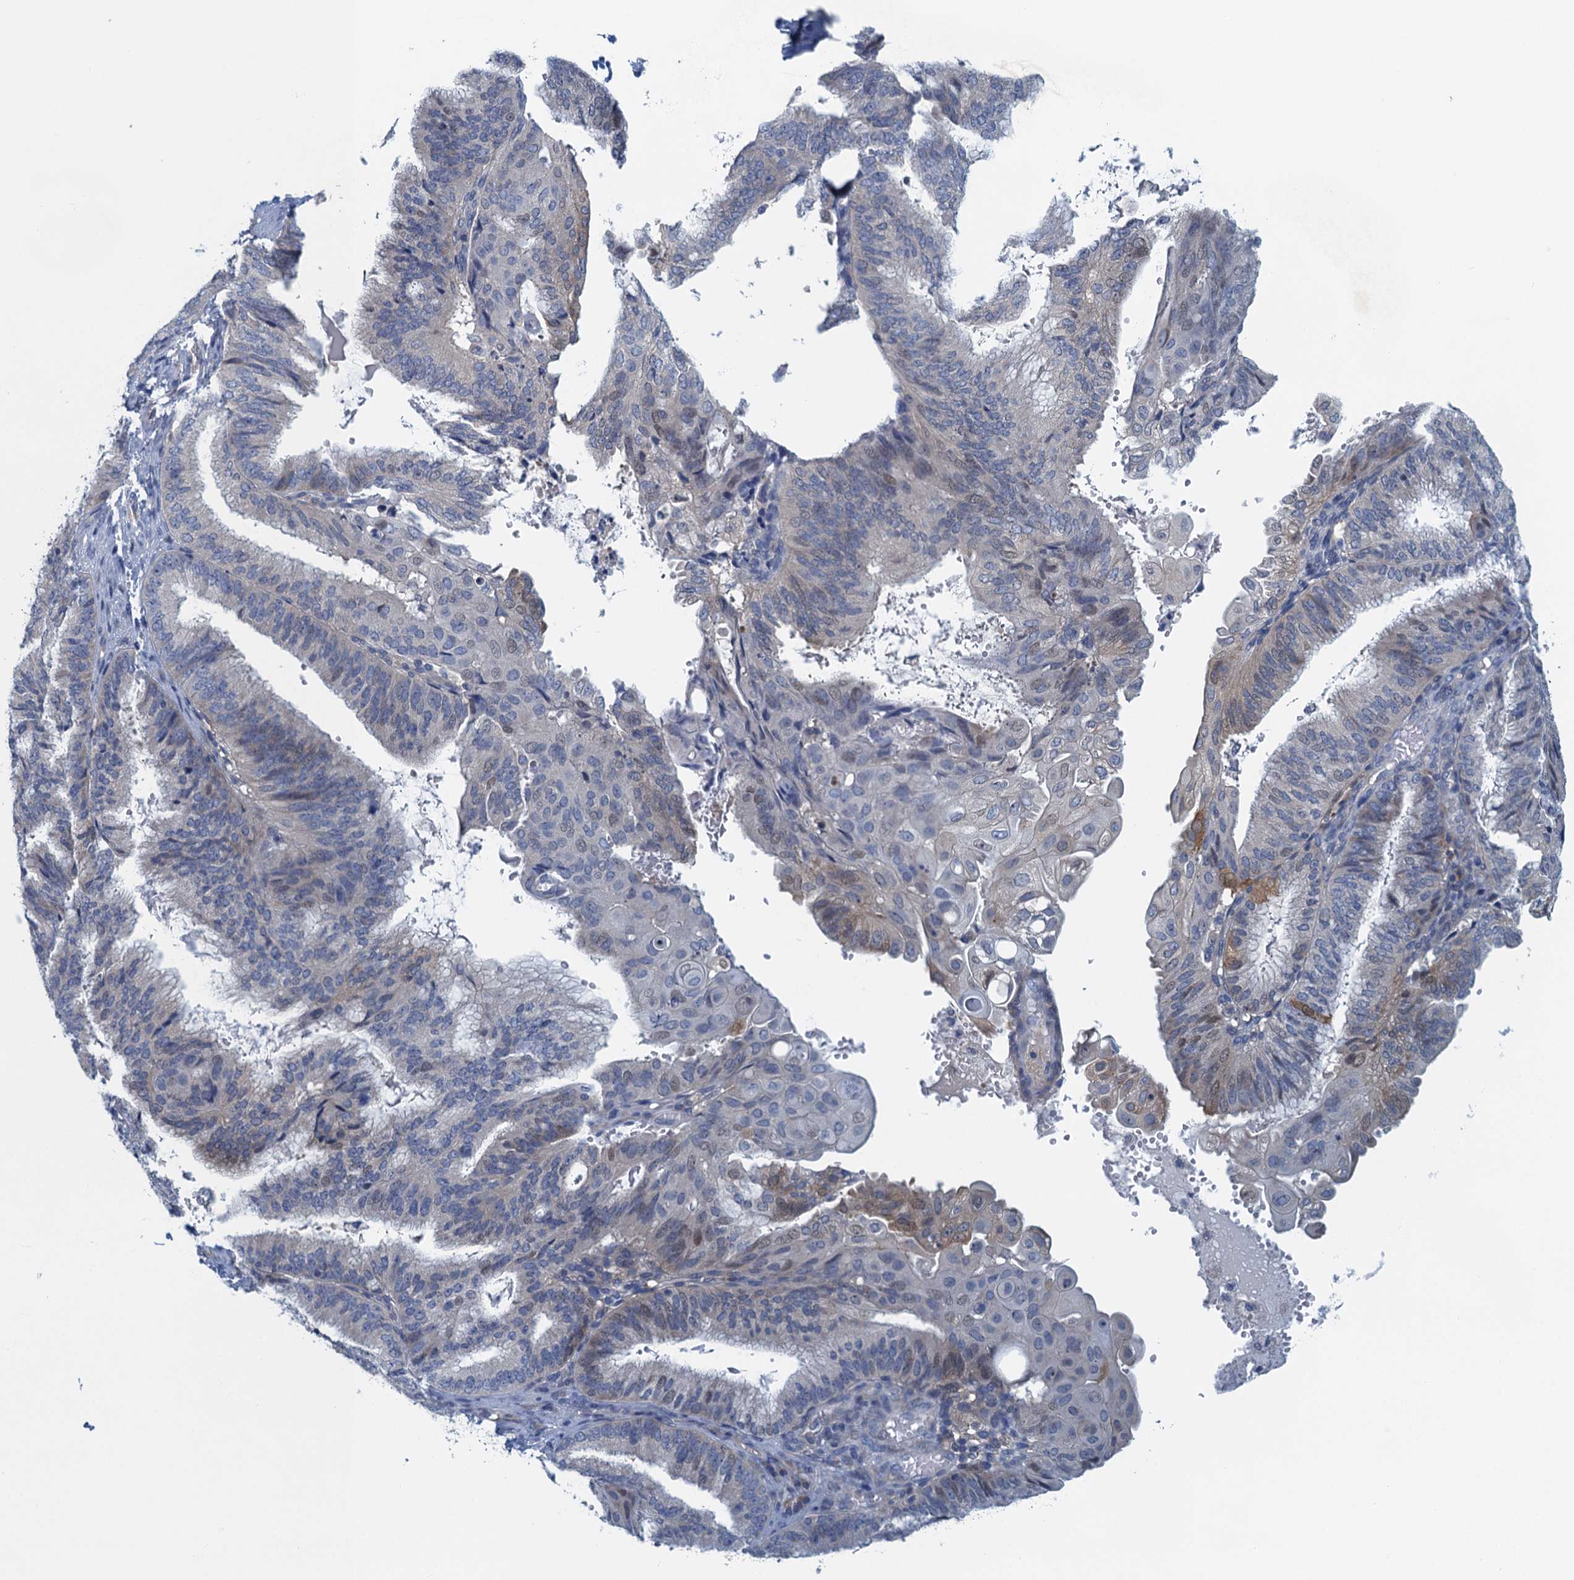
{"staining": {"intensity": "weak", "quantity": "<25%", "location": "cytoplasmic/membranous,nuclear"}, "tissue": "endometrial cancer", "cell_type": "Tumor cells", "image_type": "cancer", "snomed": [{"axis": "morphology", "description": "Adenocarcinoma, NOS"}, {"axis": "topography", "description": "Endometrium"}], "caption": "This is a histopathology image of immunohistochemistry staining of endometrial adenocarcinoma, which shows no staining in tumor cells. (DAB (3,3'-diaminobenzidine) immunohistochemistry (IHC), high magnification).", "gene": "NCKAP1L", "patient": {"sex": "female", "age": 49}}